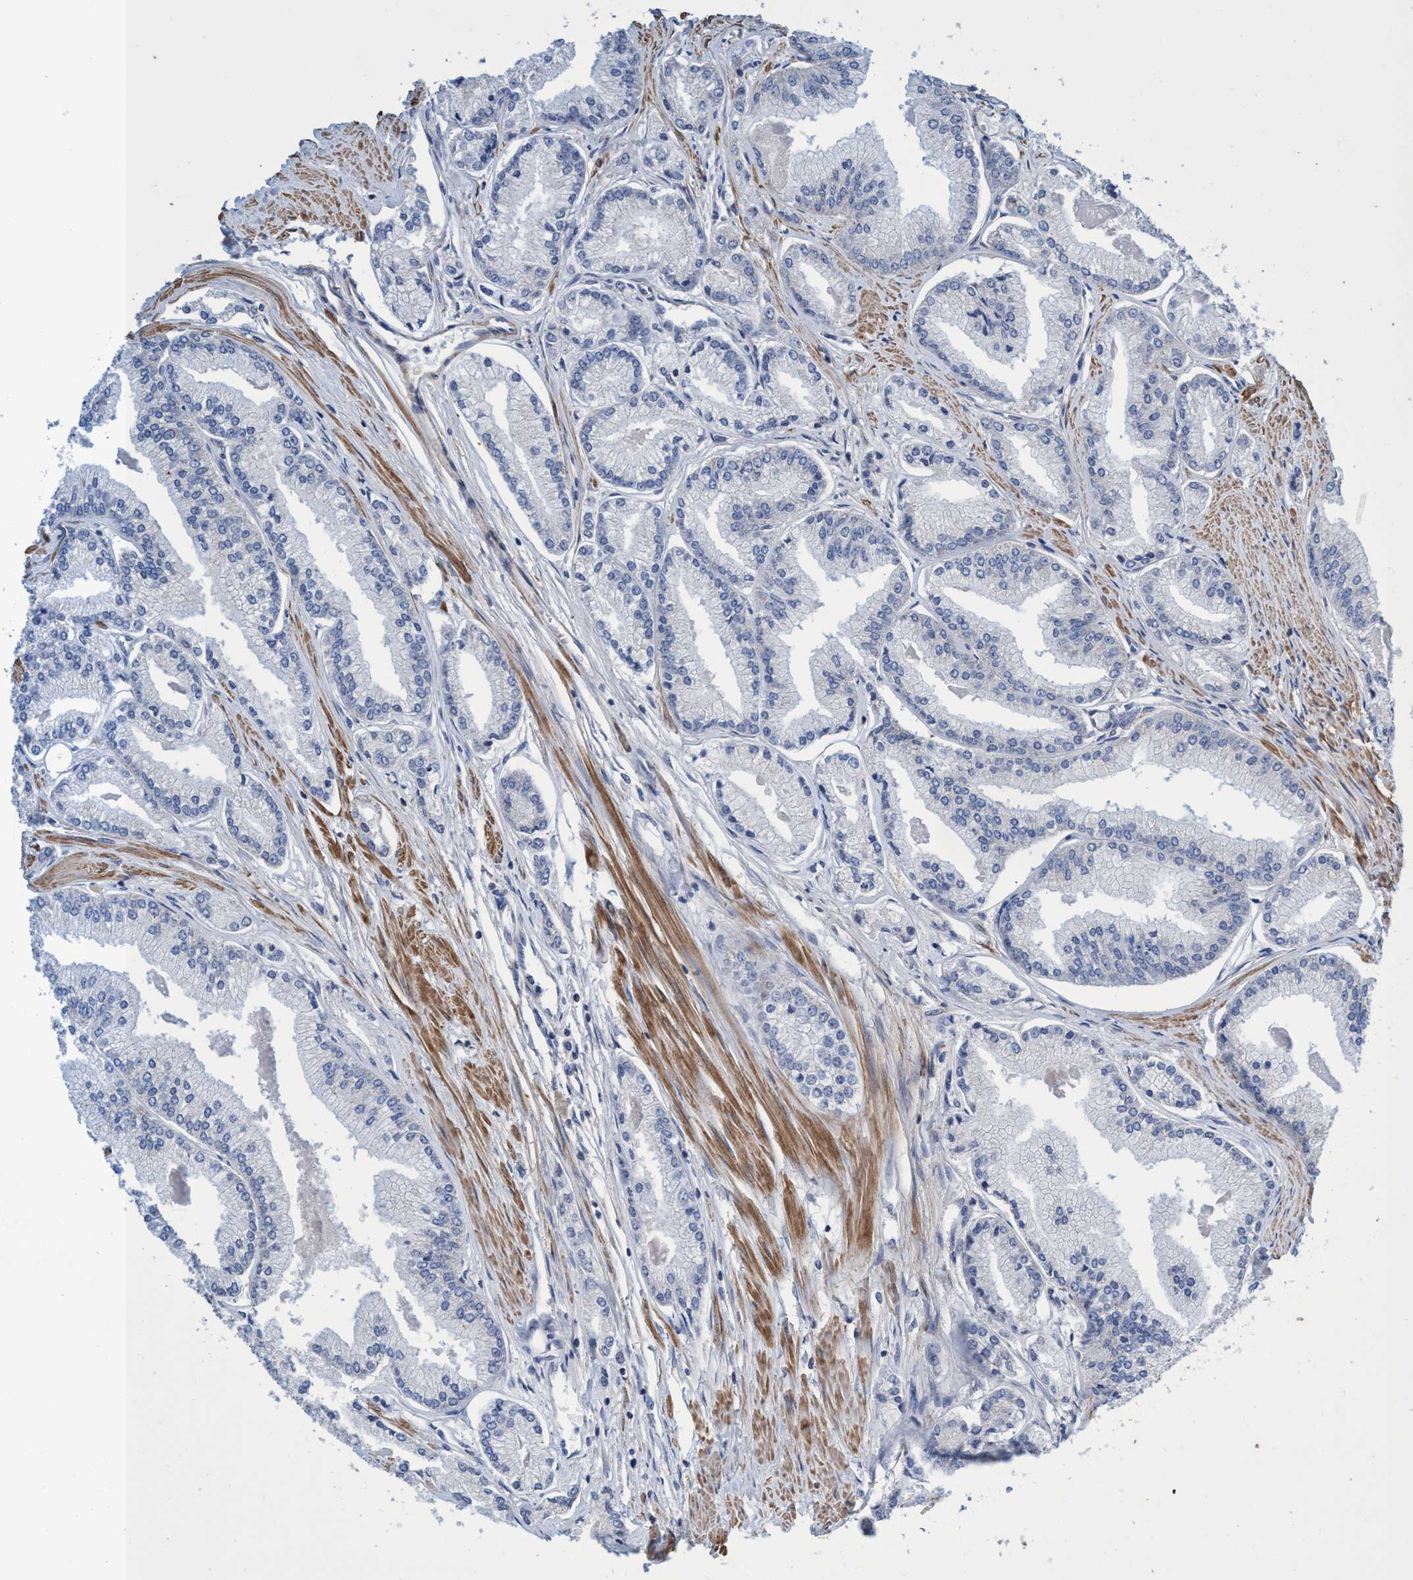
{"staining": {"intensity": "negative", "quantity": "none", "location": "none"}, "tissue": "prostate cancer", "cell_type": "Tumor cells", "image_type": "cancer", "snomed": [{"axis": "morphology", "description": "Adenocarcinoma, Low grade"}, {"axis": "topography", "description": "Prostate"}], "caption": "This is an immunohistochemistry image of human prostate adenocarcinoma (low-grade). There is no staining in tumor cells.", "gene": "CALCOCO2", "patient": {"sex": "male", "age": 52}}